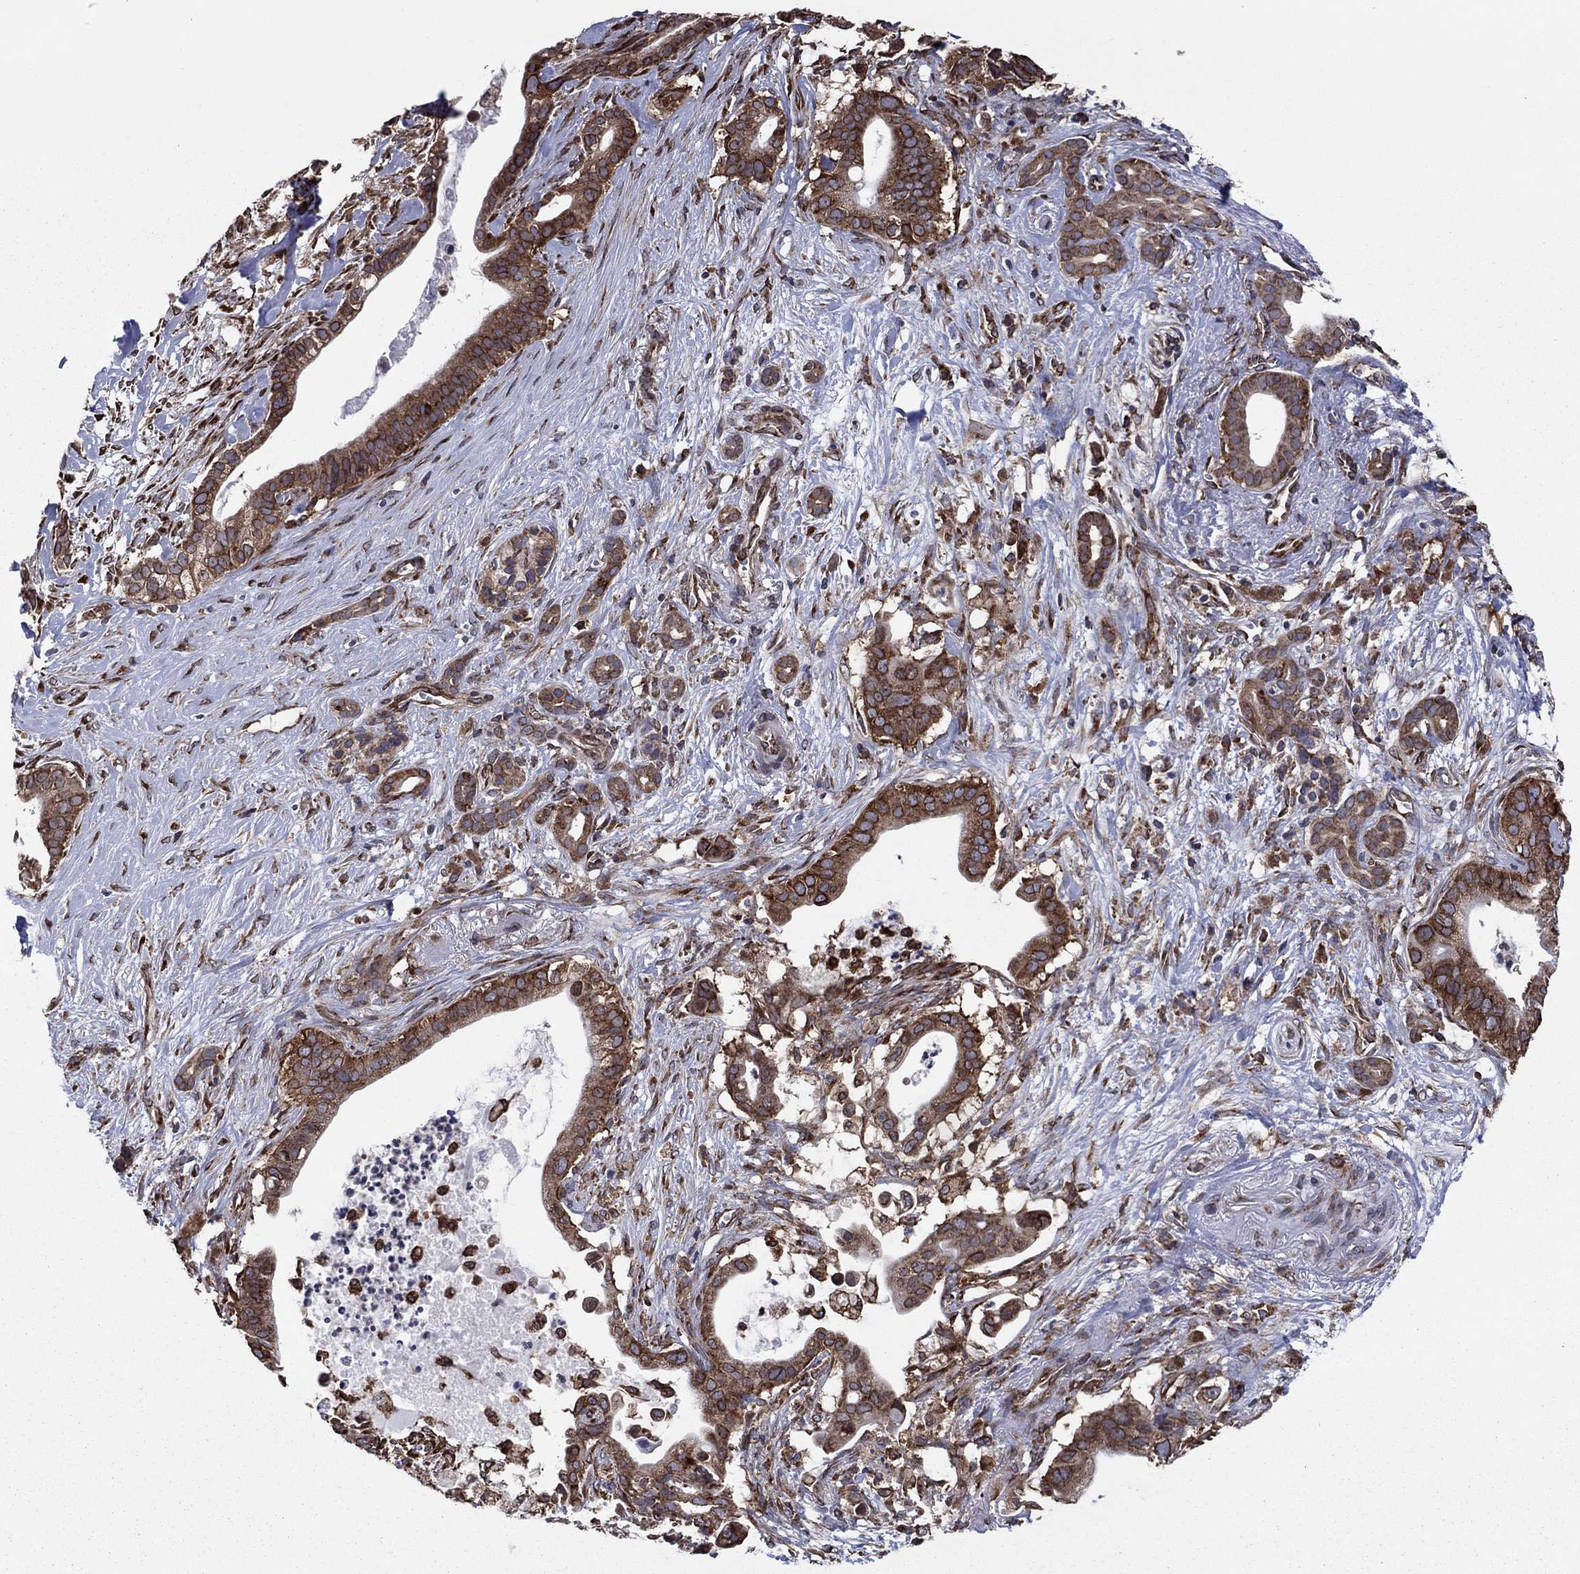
{"staining": {"intensity": "strong", "quantity": ">75%", "location": "cytoplasmic/membranous"}, "tissue": "pancreatic cancer", "cell_type": "Tumor cells", "image_type": "cancer", "snomed": [{"axis": "morphology", "description": "Adenocarcinoma, NOS"}, {"axis": "topography", "description": "Pancreas"}], "caption": "Immunohistochemistry of human pancreatic cancer (adenocarcinoma) exhibits high levels of strong cytoplasmic/membranous staining in about >75% of tumor cells.", "gene": "YBX1", "patient": {"sex": "male", "age": 61}}